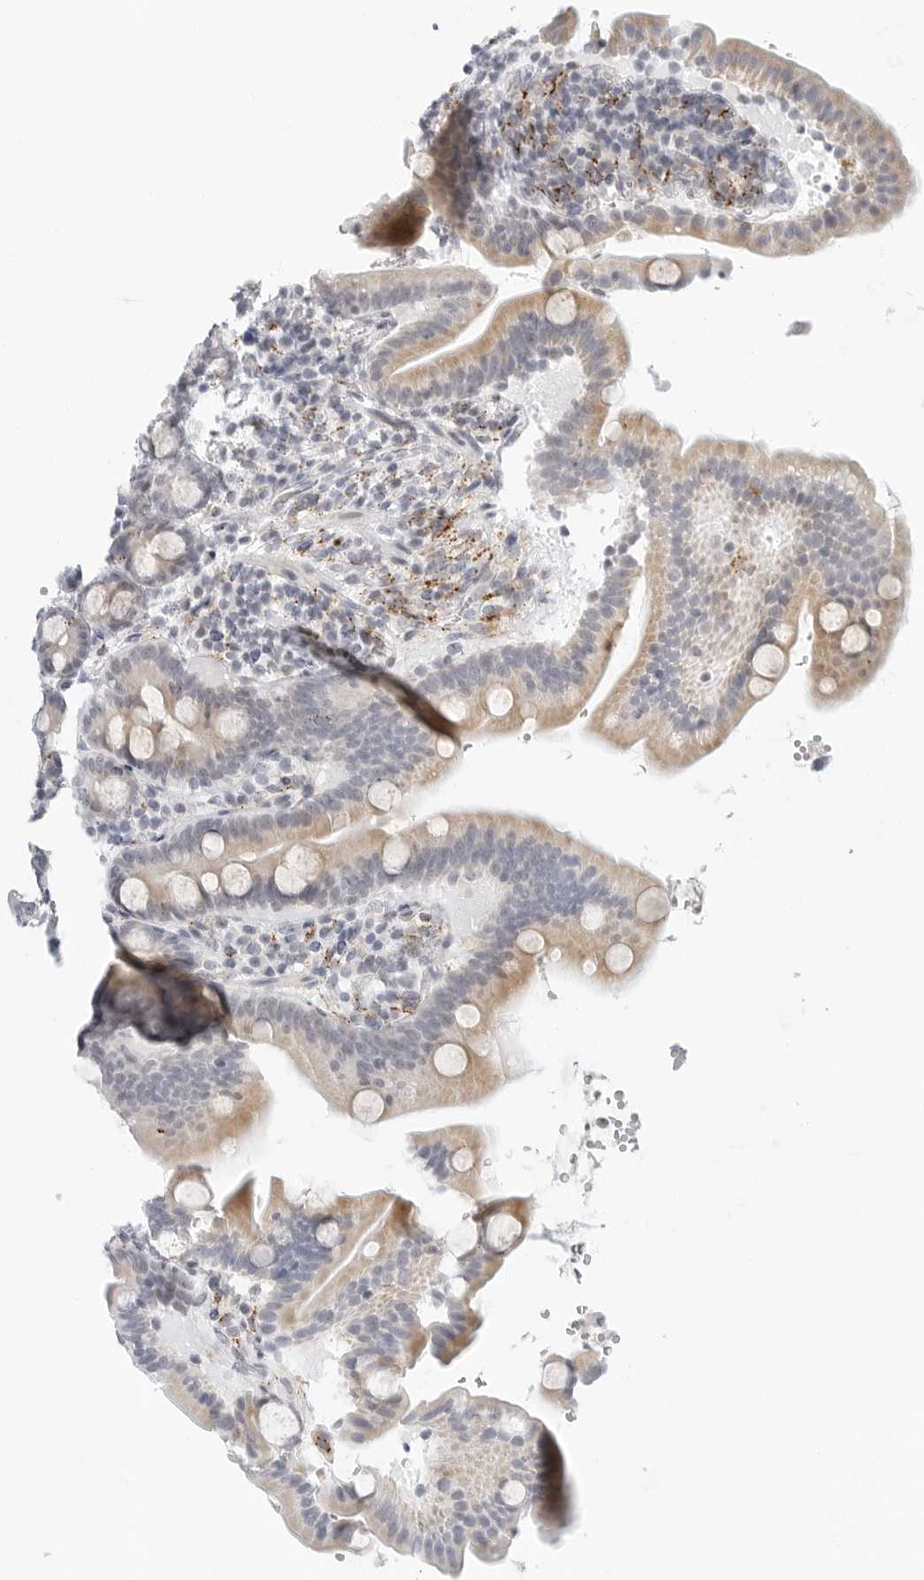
{"staining": {"intensity": "moderate", "quantity": "<25%", "location": "cytoplasmic/membranous"}, "tissue": "duodenum", "cell_type": "Glandular cells", "image_type": "normal", "snomed": [{"axis": "morphology", "description": "Normal tissue, NOS"}, {"axis": "topography", "description": "Duodenum"}], "caption": "Unremarkable duodenum shows moderate cytoplasmic/membranous positivity in approximately <25% of glandular cells, visualized by immunohistochemistry.", "gene": "TSEN2", "patient": {"sex": "male", "age": 54}}